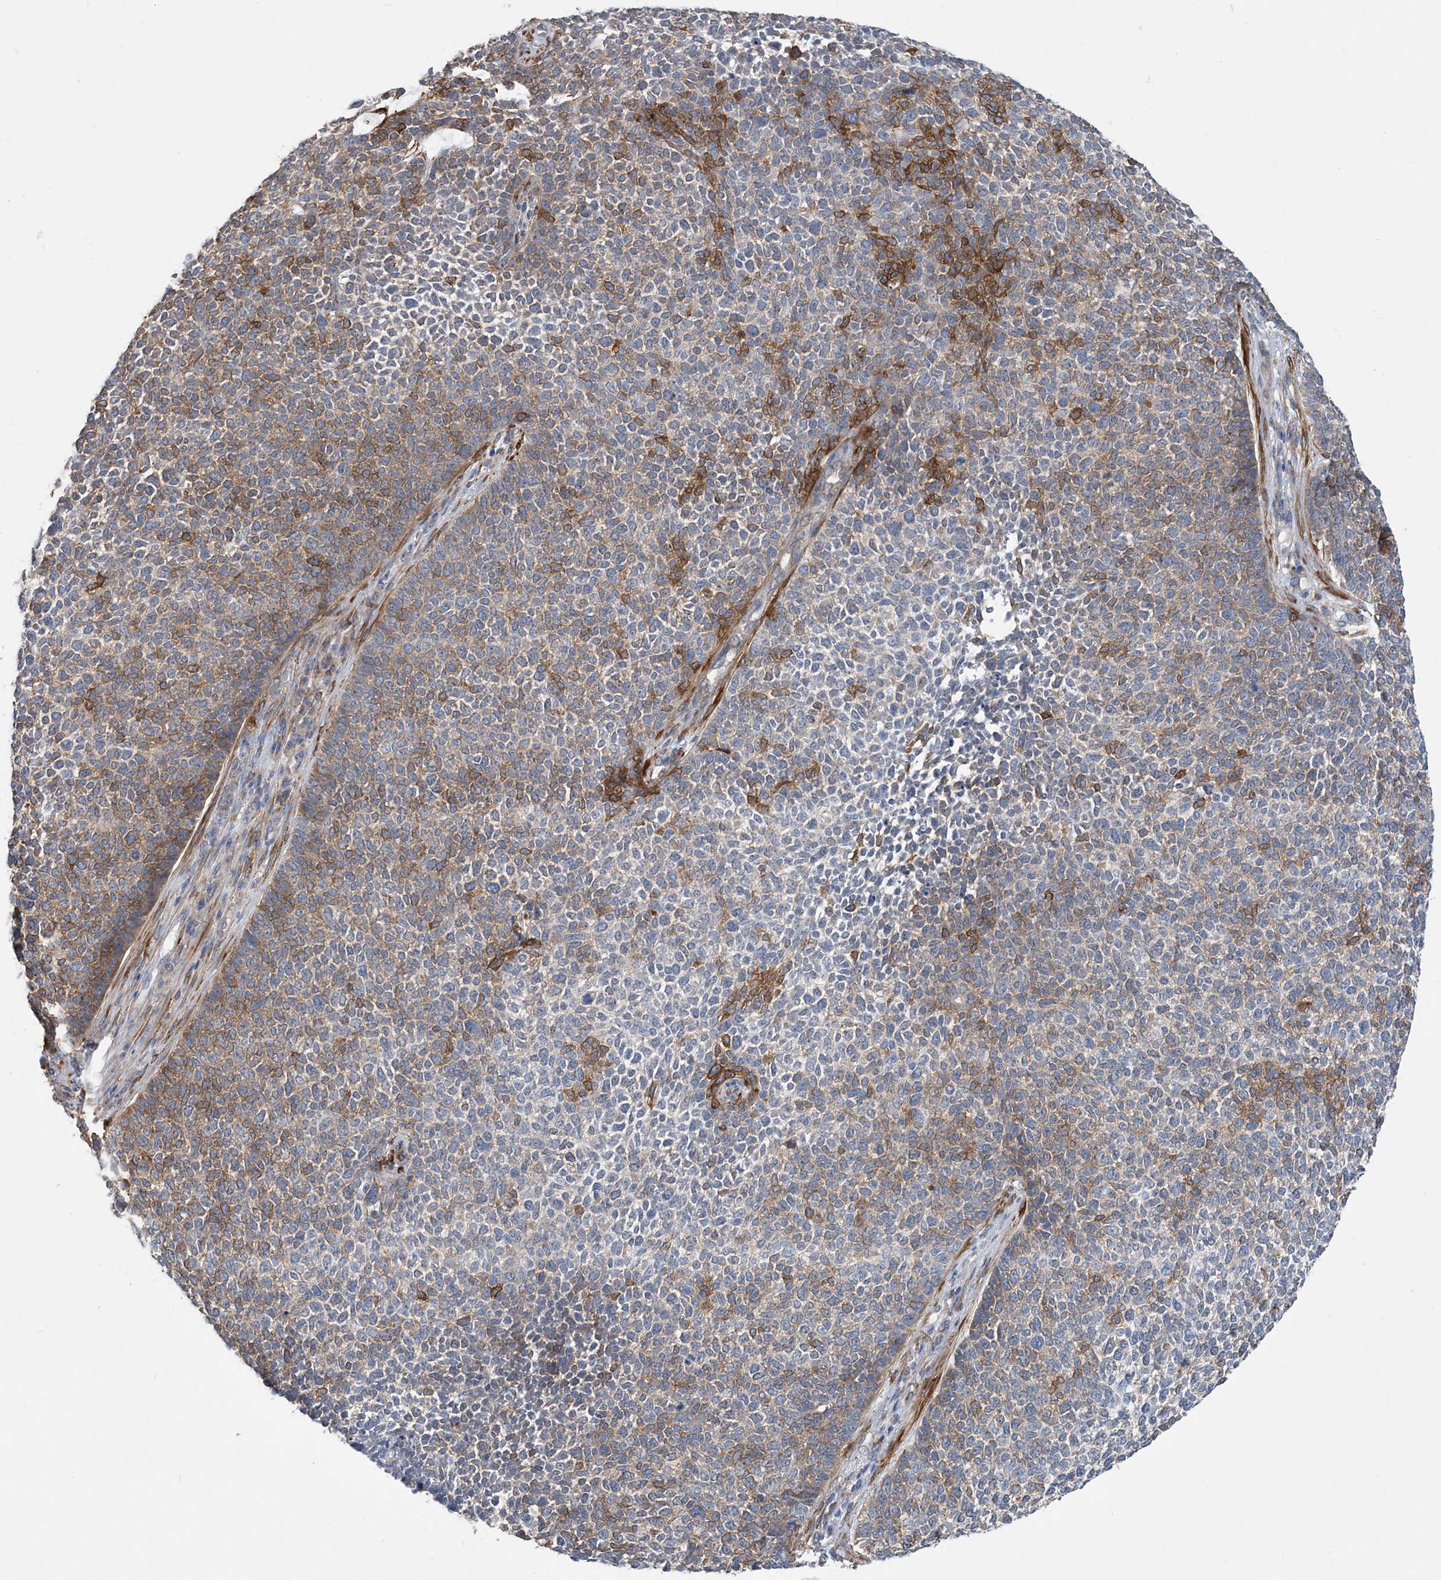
{"staining": {"intensity": "moderate", "quantity": "25%-75%", "location": "cytoplasmic/membranous"}, "tissue": "skin cancer", "cell_type": "Tumor cells", "image_type": "cancer", "snomed": [{"axis": "morphology", "description": "Basal cell carcinoma"}, {"axis": "topography", "description": "Skin"}], "caption": "This is an image of immunohistochemistry staining of skin basal cell carcinoma, which shows moderate staining in the cytoplasmic/membranous of tumor cells.", "gene": "EIF2A", "patient": {"sex": "female", "age": 84}}